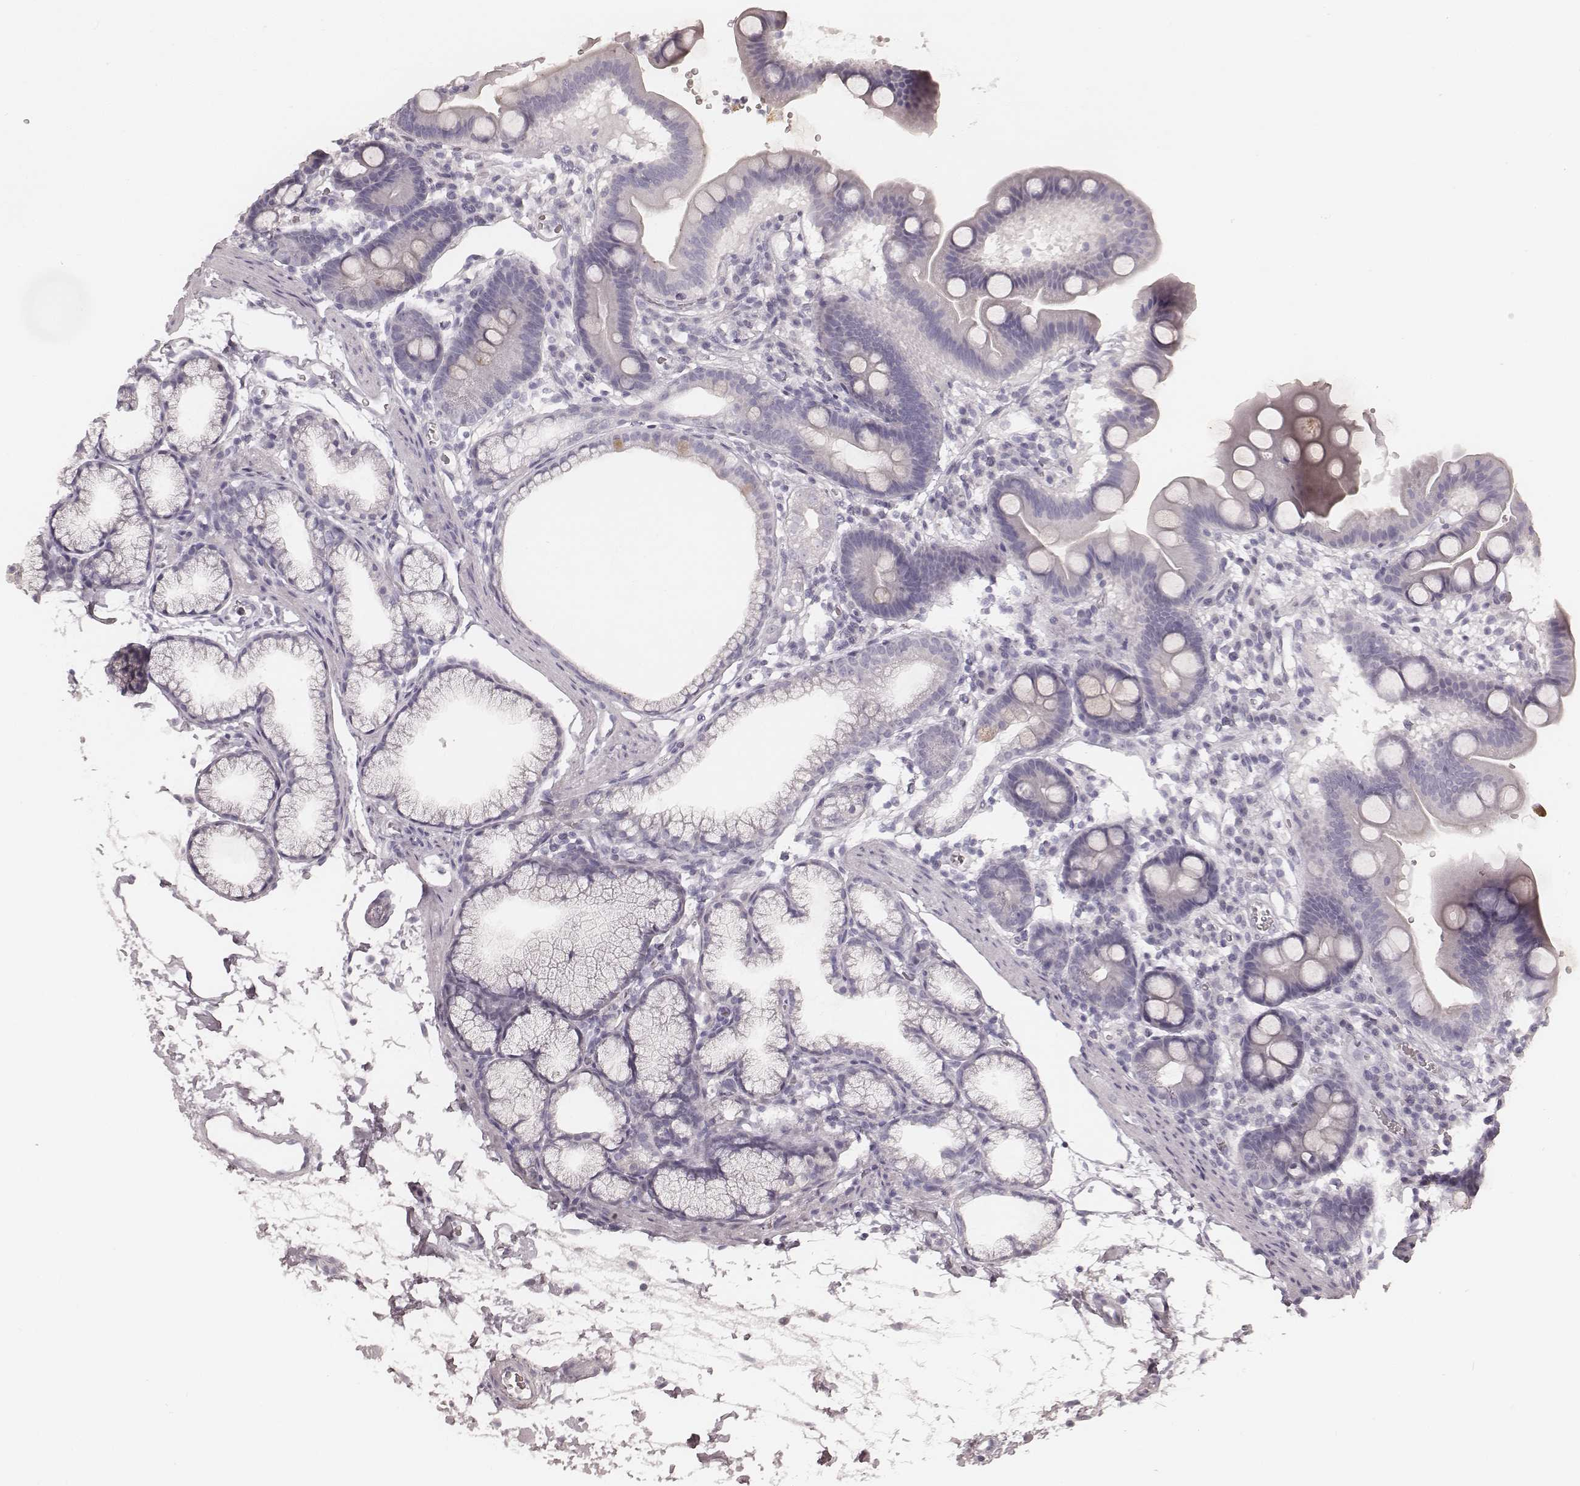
{"staining": {"intensity": "negative", "quantity": "none", "location": "none"}, "tissue": "duodenum", "cell_type": "Glandular cells", "image_type": "normal", "snomed": [{"axis": "morphology", "description": "Normal tissue, NOS"}, {"axis": "topography", "description": "Duodenum"}], "caption": "DAB (3,3'-diaminobenzidine) immunohistochemical staining of unremarkable duodenum displays no significant expression in glandular cells.", "gene": "KRT26", "patient": {"sex": "male", "age": 59}}